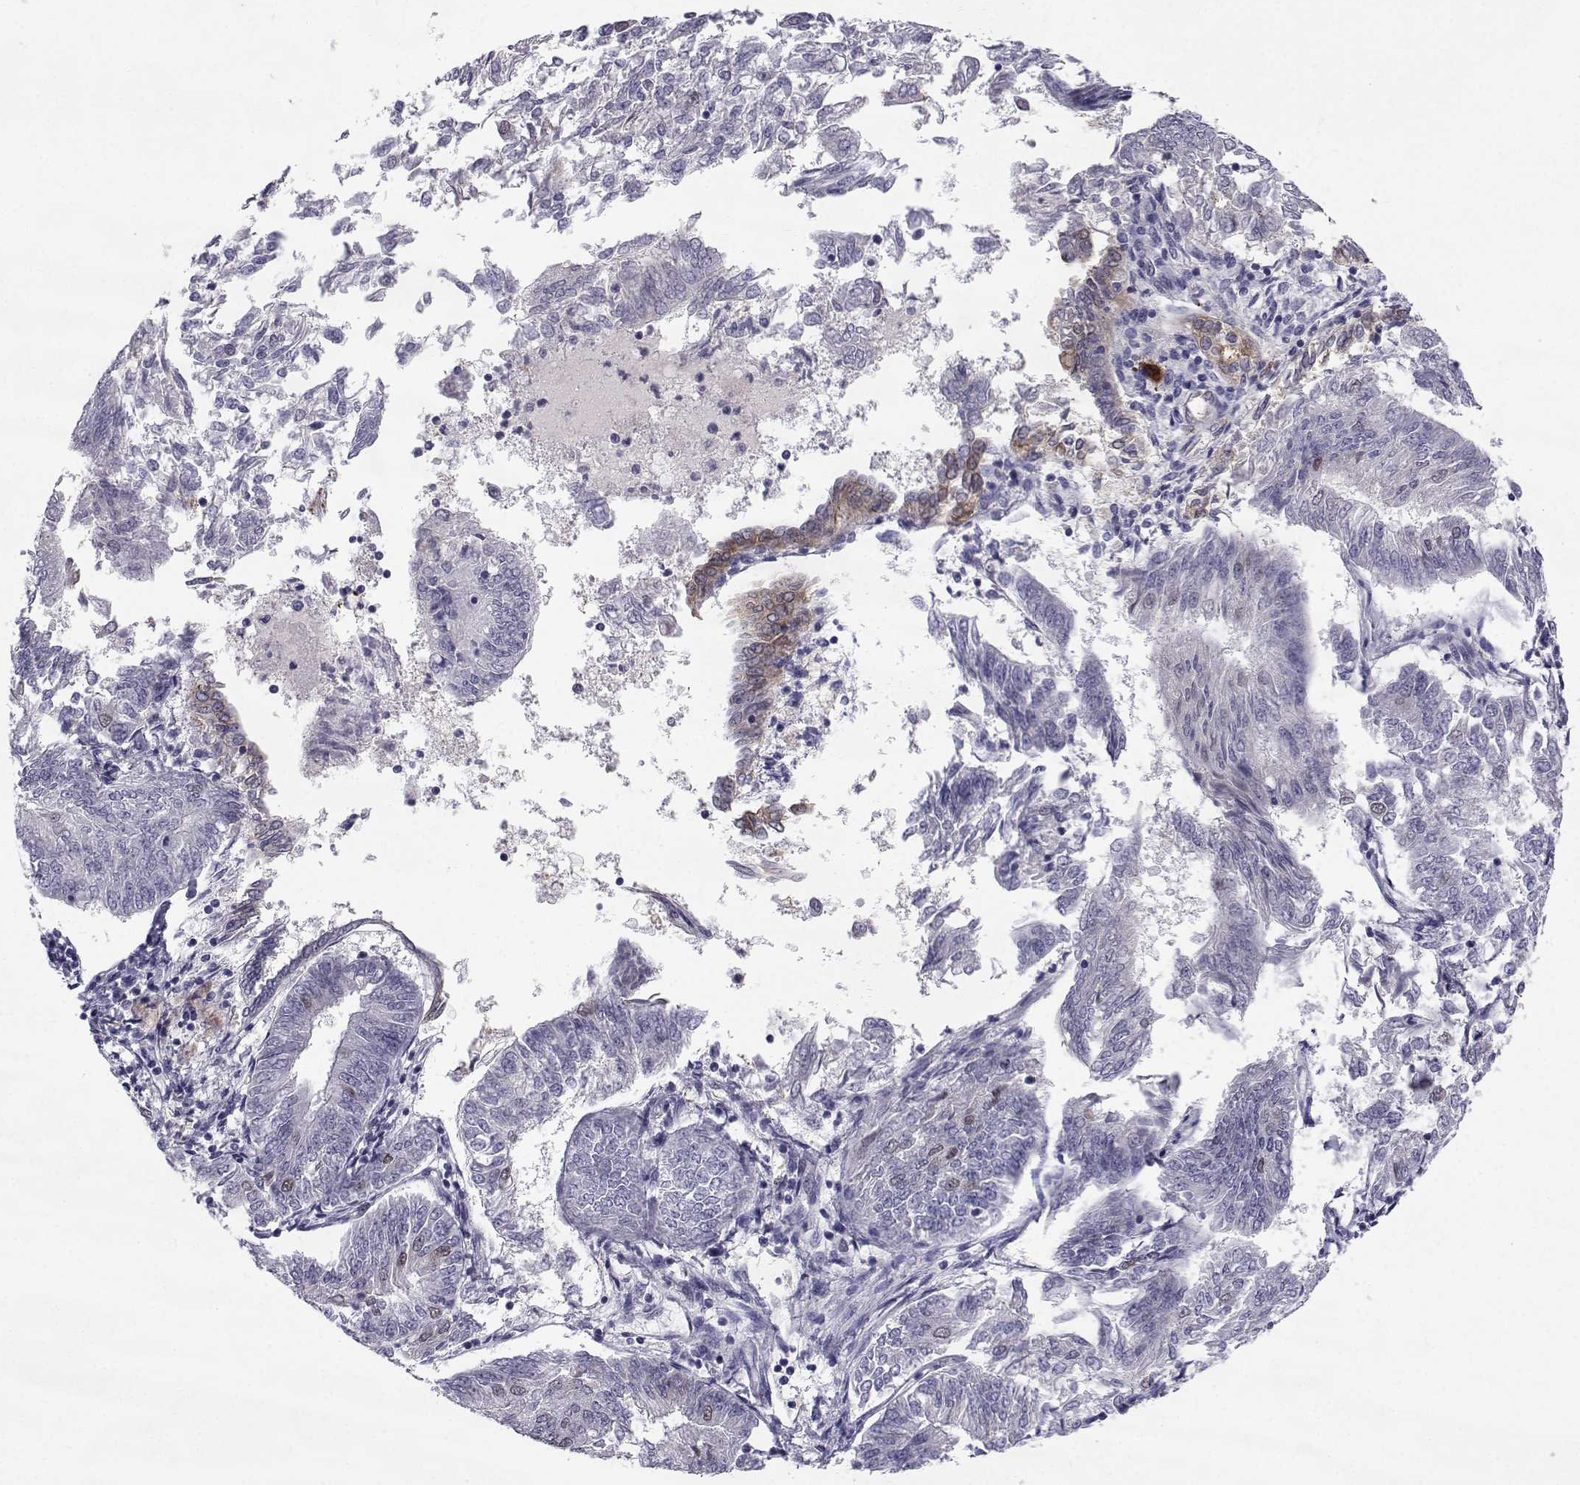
{"staining": {"intensity": "weak", "quantity": "<25%", "location": "nuclear"}, "tissue": "endometrial cancer", "cell_type": "Tumor cells", "image_type": "cancer", "snomed": [{"axis": "morphology", "description": "Adenocarcinoma, NOS"}, {"axis": "topography", "description": "Endometrium"}], "caption": "Immunohistochemistry (IHC) histopathology image of adenocarcinoma (endometrial) stained for a protein (brown), which reveals no staining in tumor cells.", "gene": "RBM24", "patient": {"sex": "female", "age": 58}}